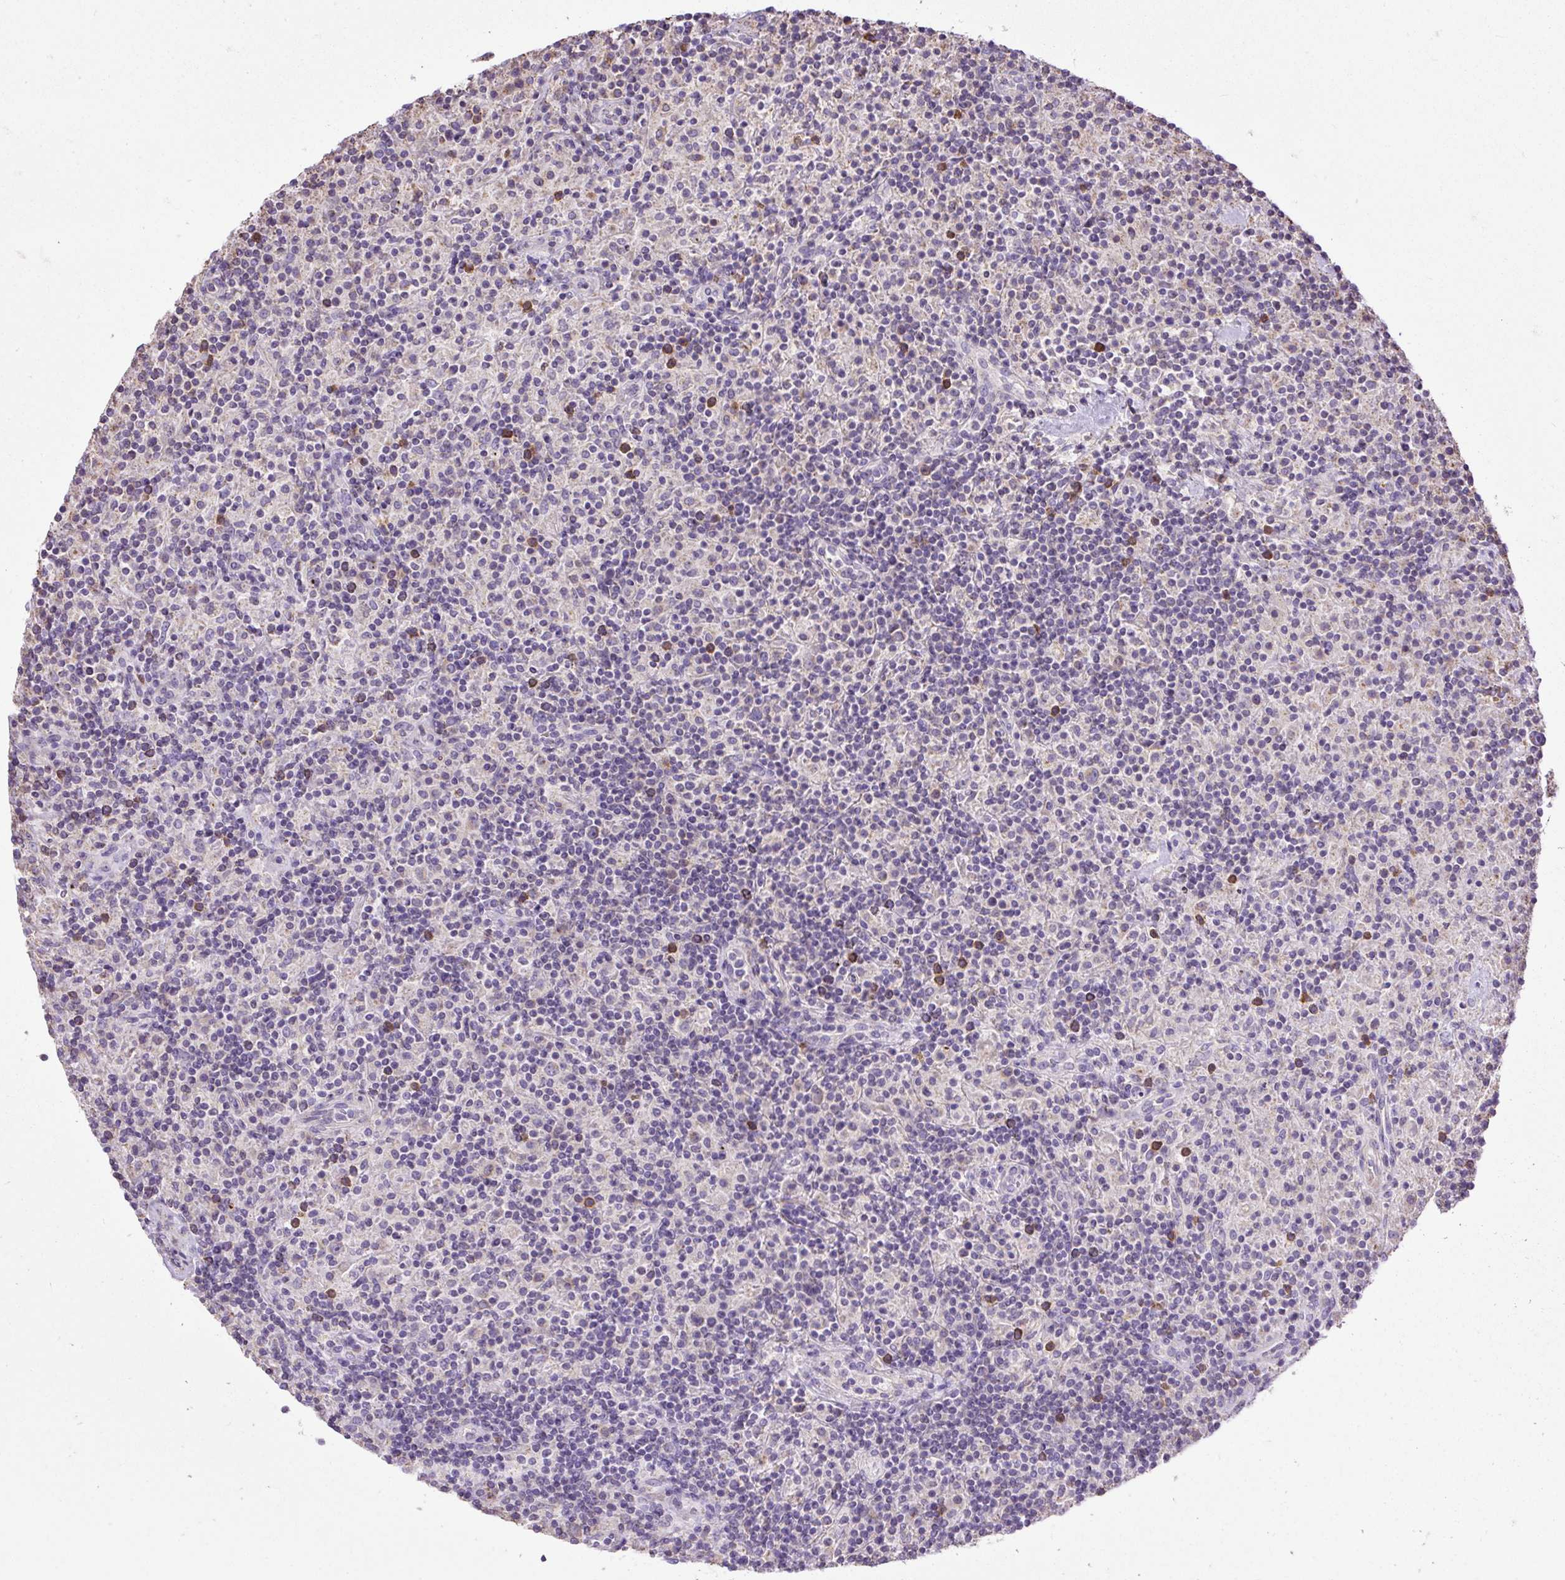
{"staining": {"intensity": "negative", "quantity": "none", "location": "none"}, "tissue": "lymphoma", "cell_type": "Tumor cells", "image_type": "cancer", "snomed": [{"axis": "morphology", "description": "Hodgkin's disease, NOS"}, {"axis": "topography", "description": "Lymph node"}], "caption": "A photomicrograph of human Hodgkin's disease is negative for staining in tumor cells.", "gene": "CFAP47", "patient": {"sex": "male", "age": 70}}